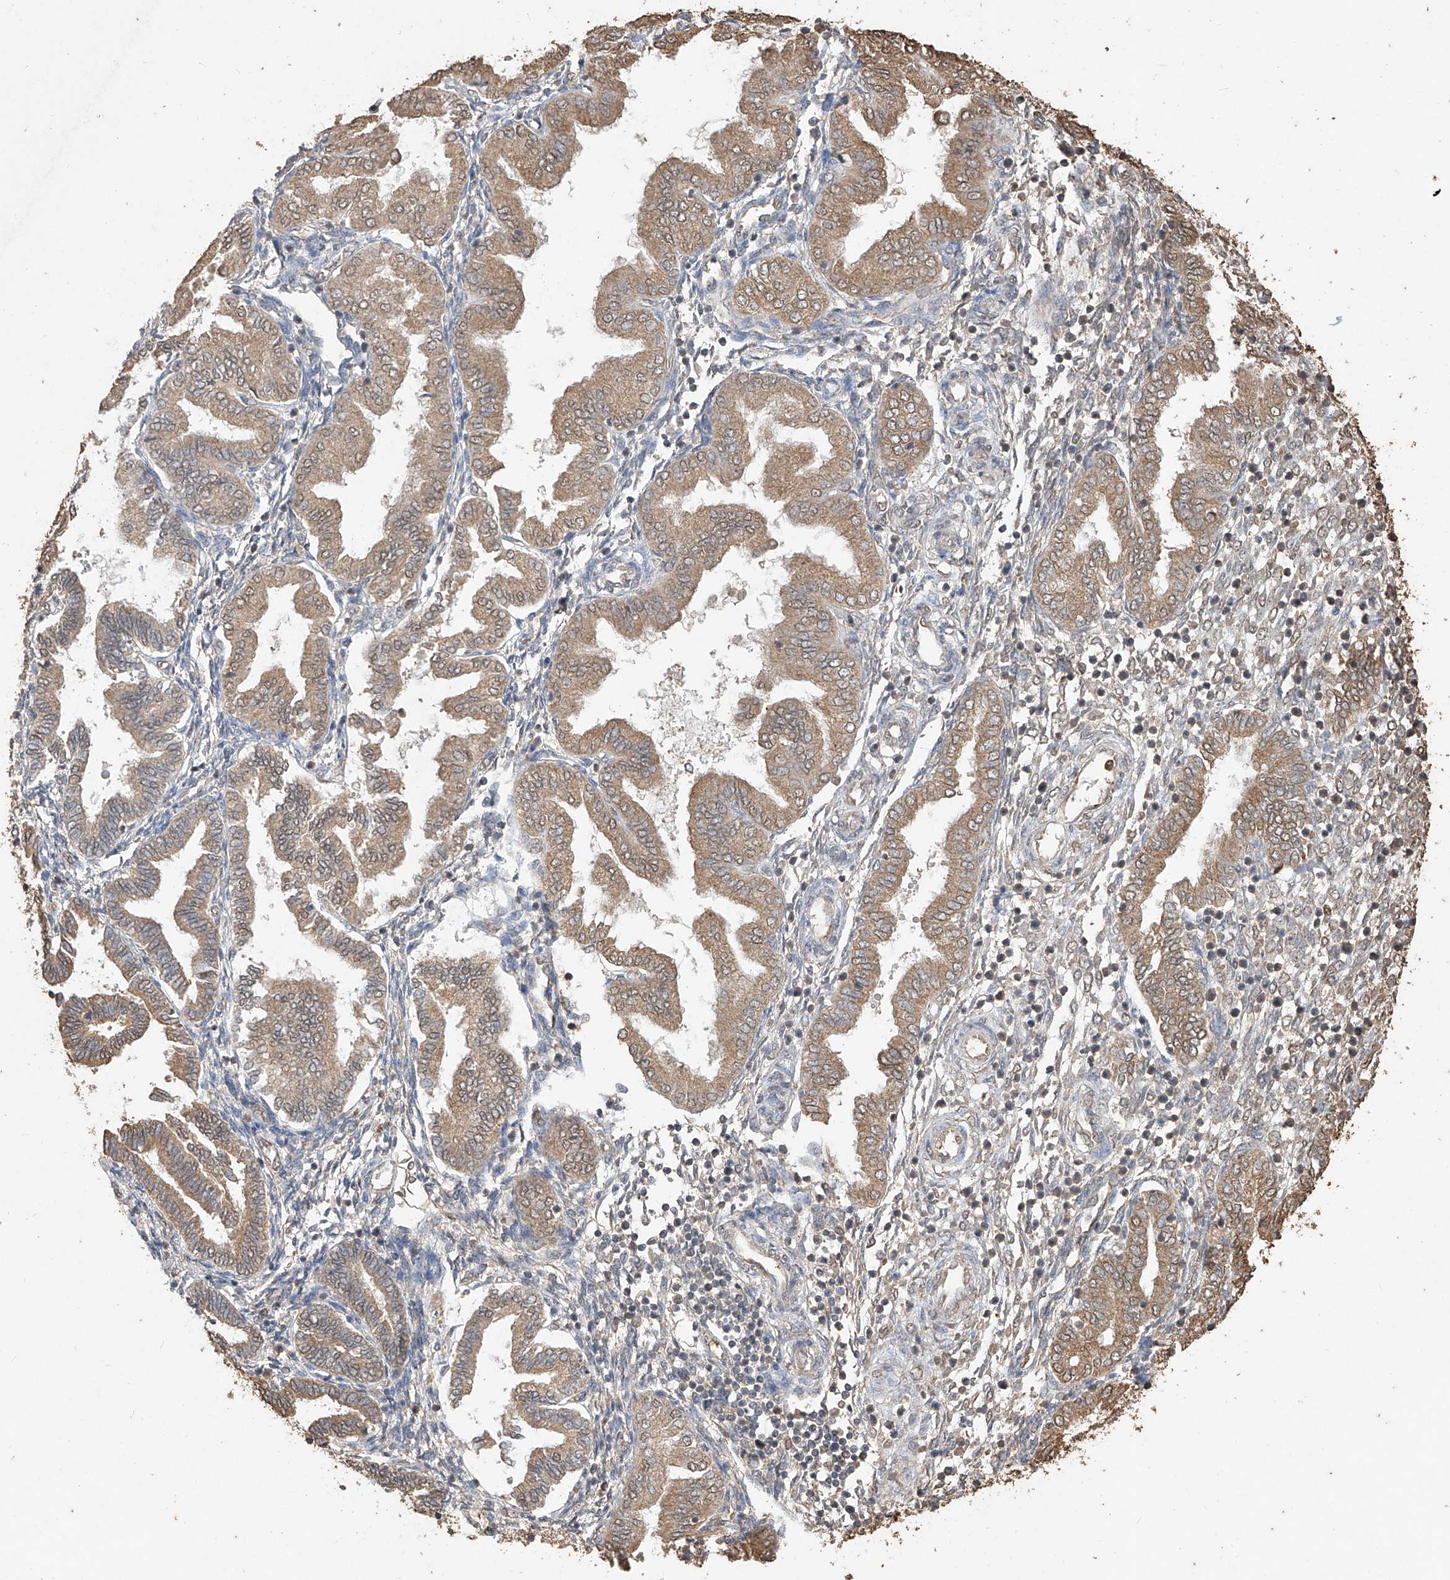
{"staining": {"intensity": "weak", "quantity": "25%-75%", "location": "cytoplasmic/membranous"}, "tissue": "endometrium", "cell_type": "Cells in endometrial stroma", "image_type": "normal", "snomed": [{"axis": "morphology", "description": "Normal tissue, NOS"}, {"axis": "topography", "description": "Endometrium"}], "caption": "Immunohistochemistry (IHC) histopathology image of unremarkable endometrium: endometrium stained using immunohistochemistry (IHC) shows low levels of weak protein expression localized specifically in the cytoplasmic/membranous of cells in endometrial stroma, appearing as a cytoplasmic/membranous brown color.", "gene": "ELOVL1", "patient": {"sex": "female", "age": 53}}